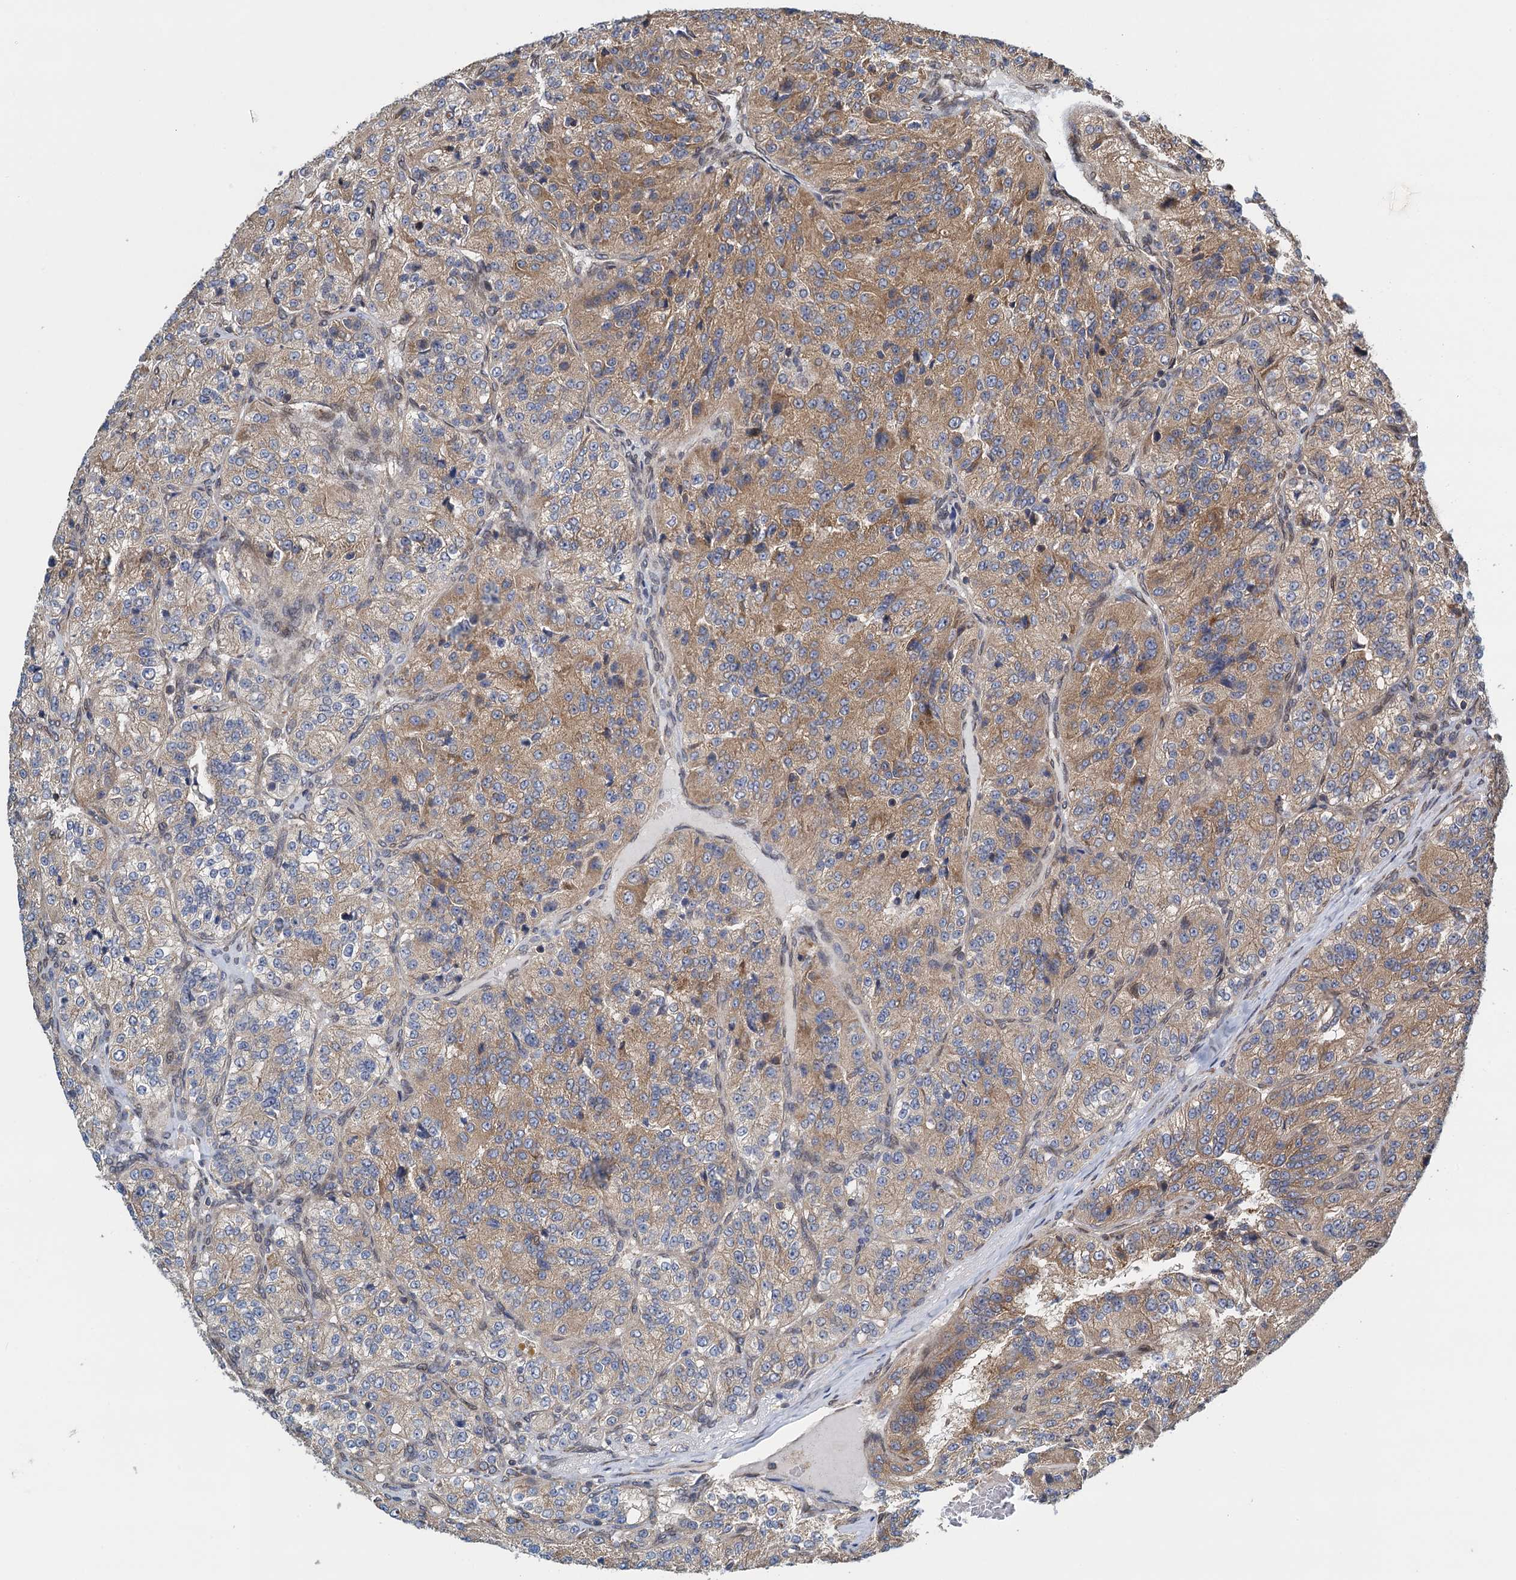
{"staining": {"intensity": "moderate", "quantity": ">75%", "location": "cytoplasmic/membranous"}, "tissue": "renal cancer", "cell_type": "Tumor cells", "image_type": "cancer", "snomed": [{"axis": "morphology", "description": "Adenocarcinoma, NOS"}, {"axis": "topography", "description": "Kidney"}], "caption": "Human renal cancer (adenocarcinoma) stained with a brown dye exhibits moderate cytoplasmic/membranous positive staining in about >75% of tumor cells.", "gene": "MDM1", "patient": {"sex": "female", "age": 63}}